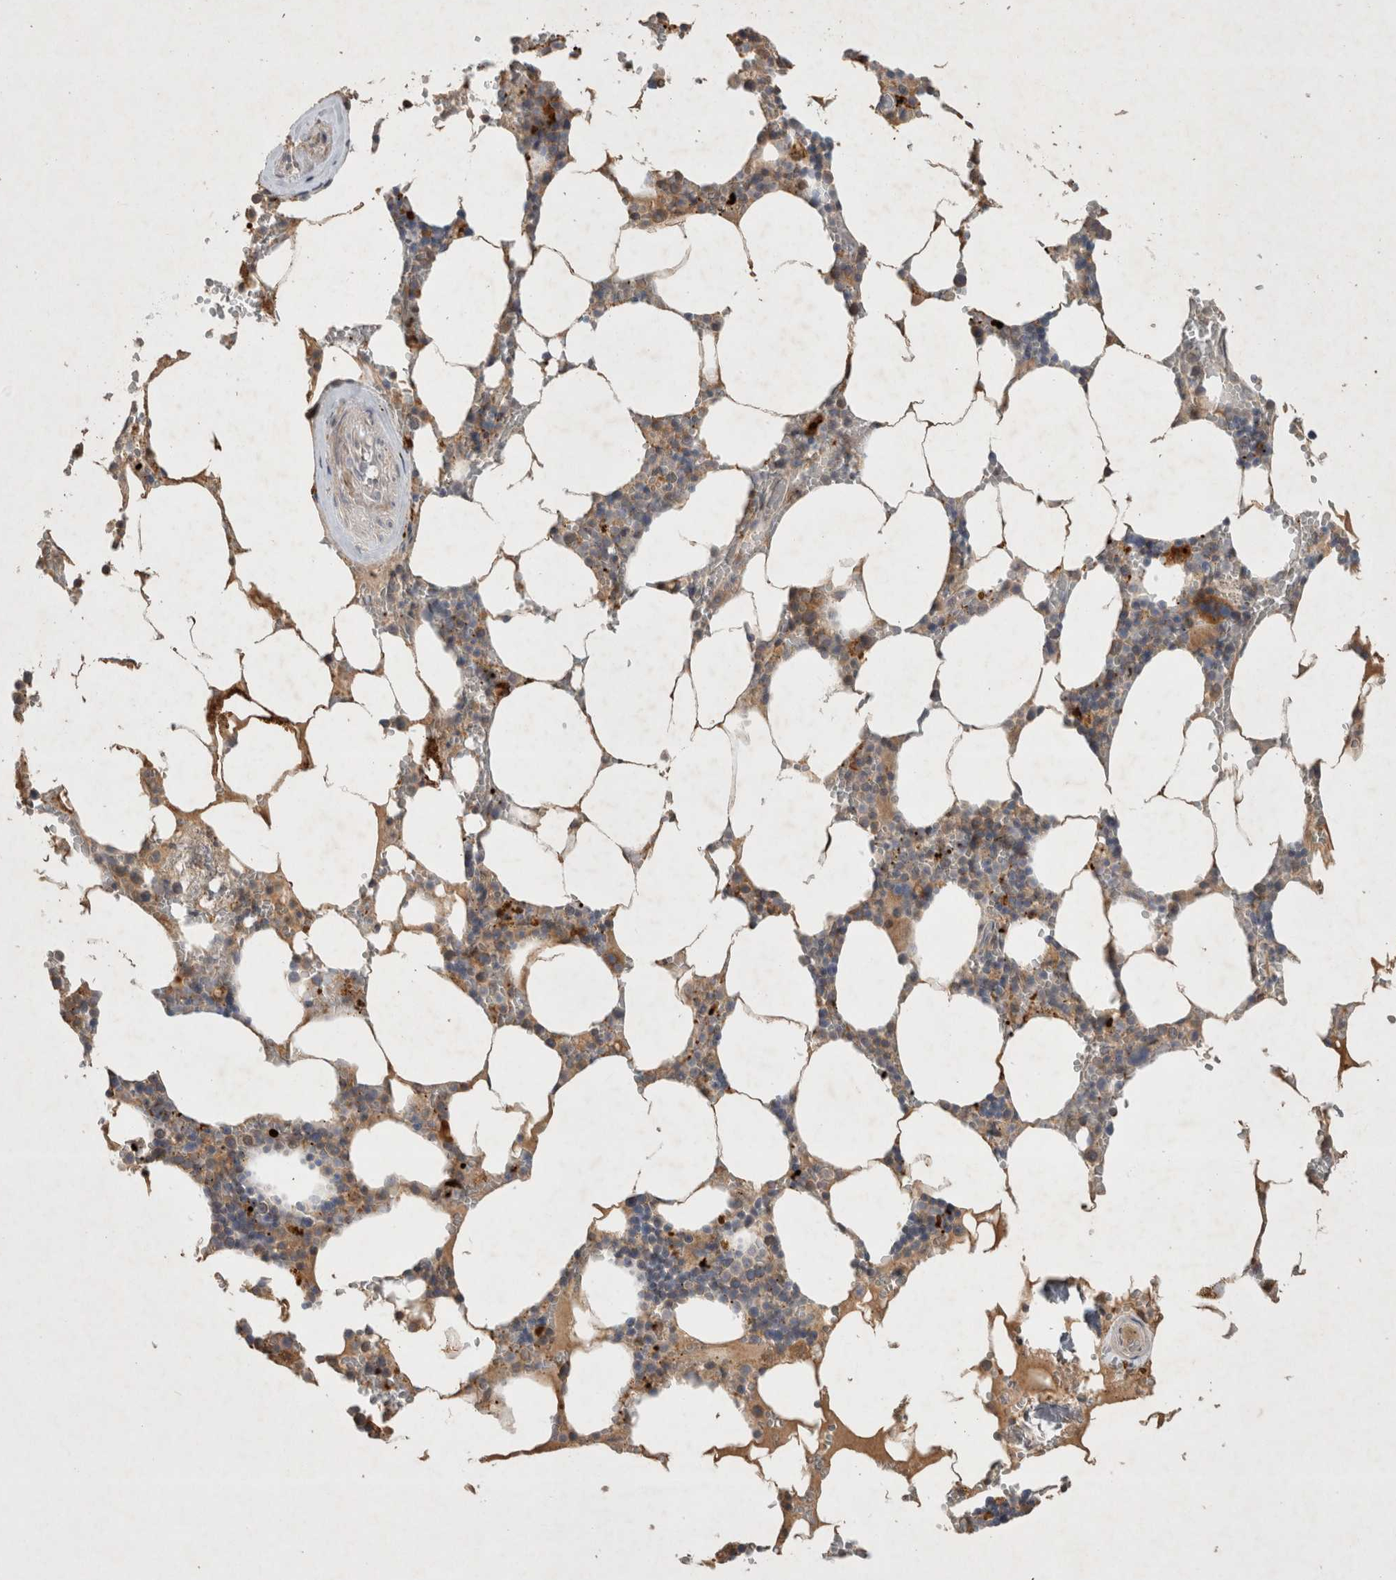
{"staining": {"intensity": "moderate", "quantity": "<25%", "location": "cytoplasmic/membranous"}, "tissue": "bone marrow", "cell_type": "Hematopoietic cells", "image_type": "normal", "snomed": [{"axis": "morphology", "description": "Normal tissue, NOS"}, {"axis": "topography", "description": "Bone marrow"}], "caption": "This image displays immunohistochemistry (IHC) staining of benign bone marrow, with low moderate cytoplasmic/membranous staining in approximately <25% of hematopoietic cells.", "gene": "SERAC1", "patient": {"sex": "male", "age": 70}}